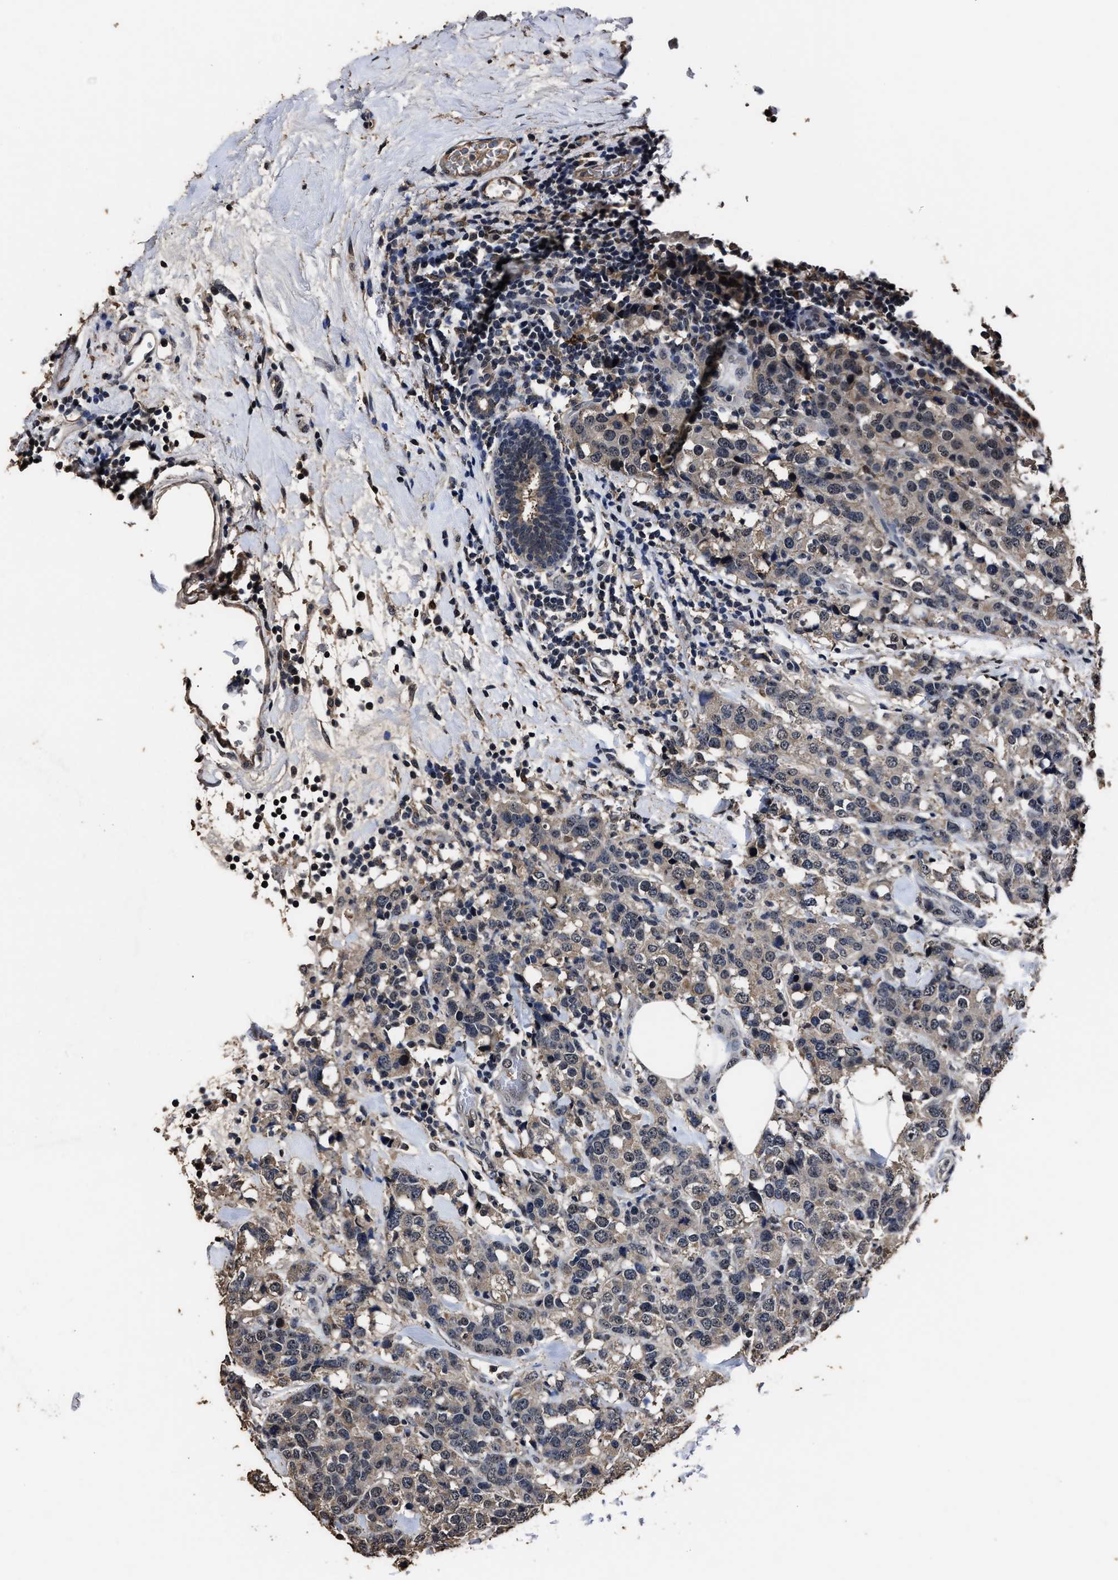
{"staining": {"intensity": "weak", "quantity": "<25%", "location": "cytoplasmic/membranous"}, "tissue": "breast cancer", "cell_type": "Tumor cells", "image_type": "cancer", "snomed": [{"axis": "morphology", "description": "Lobular carcinoma"}, {"axis": "topography", "description": "Breast"}], "caption": "Breast cancer was stained to show a protein in brown. There is no significant staining in tumor cells.", "gene": "RSBN1L", "patient": {"sex": "female", "age": 59}}